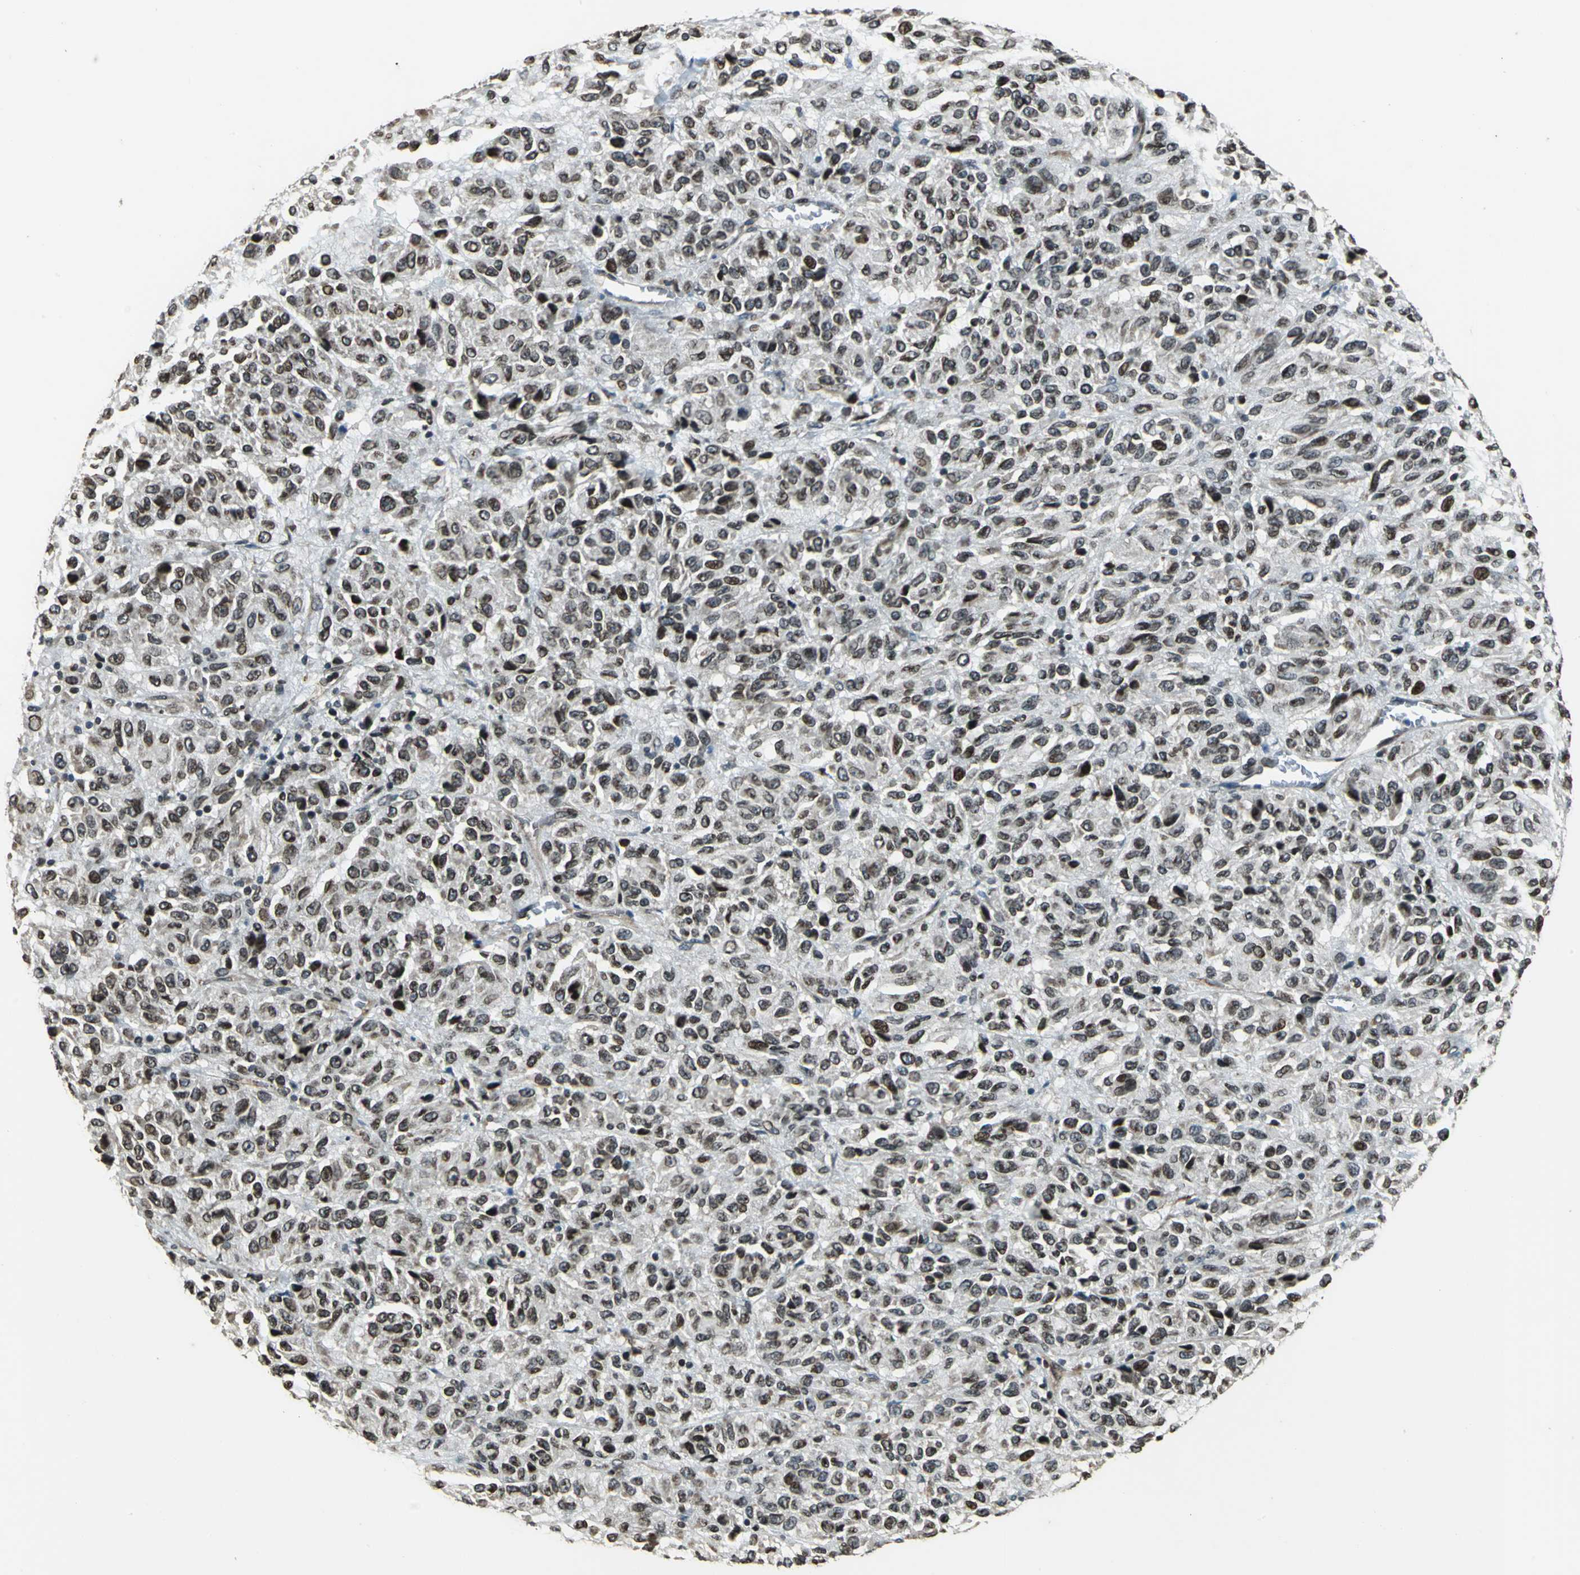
{"staining": {"intensity": "strong", "quantity": ">75%", "location": "cytoplasmic/membranous,nuclear"}, "tissue": "melanoma", "cell_type": "Tumor cells", "image_type": "cancer", "snomed": [{"axis": "morphology", "description": "Malignant melanoma, Metastatic site"}, {"axis": "topography", "description": "Lung"}], "caption": "Immunohistochemical staining of melanoma shows strong cytoplasmic/membranous and nuclear protein positivity in approximately >75% of tumor cells.", "gene": "BRIP1", "patient": {"sex": "male", "age": 64}}